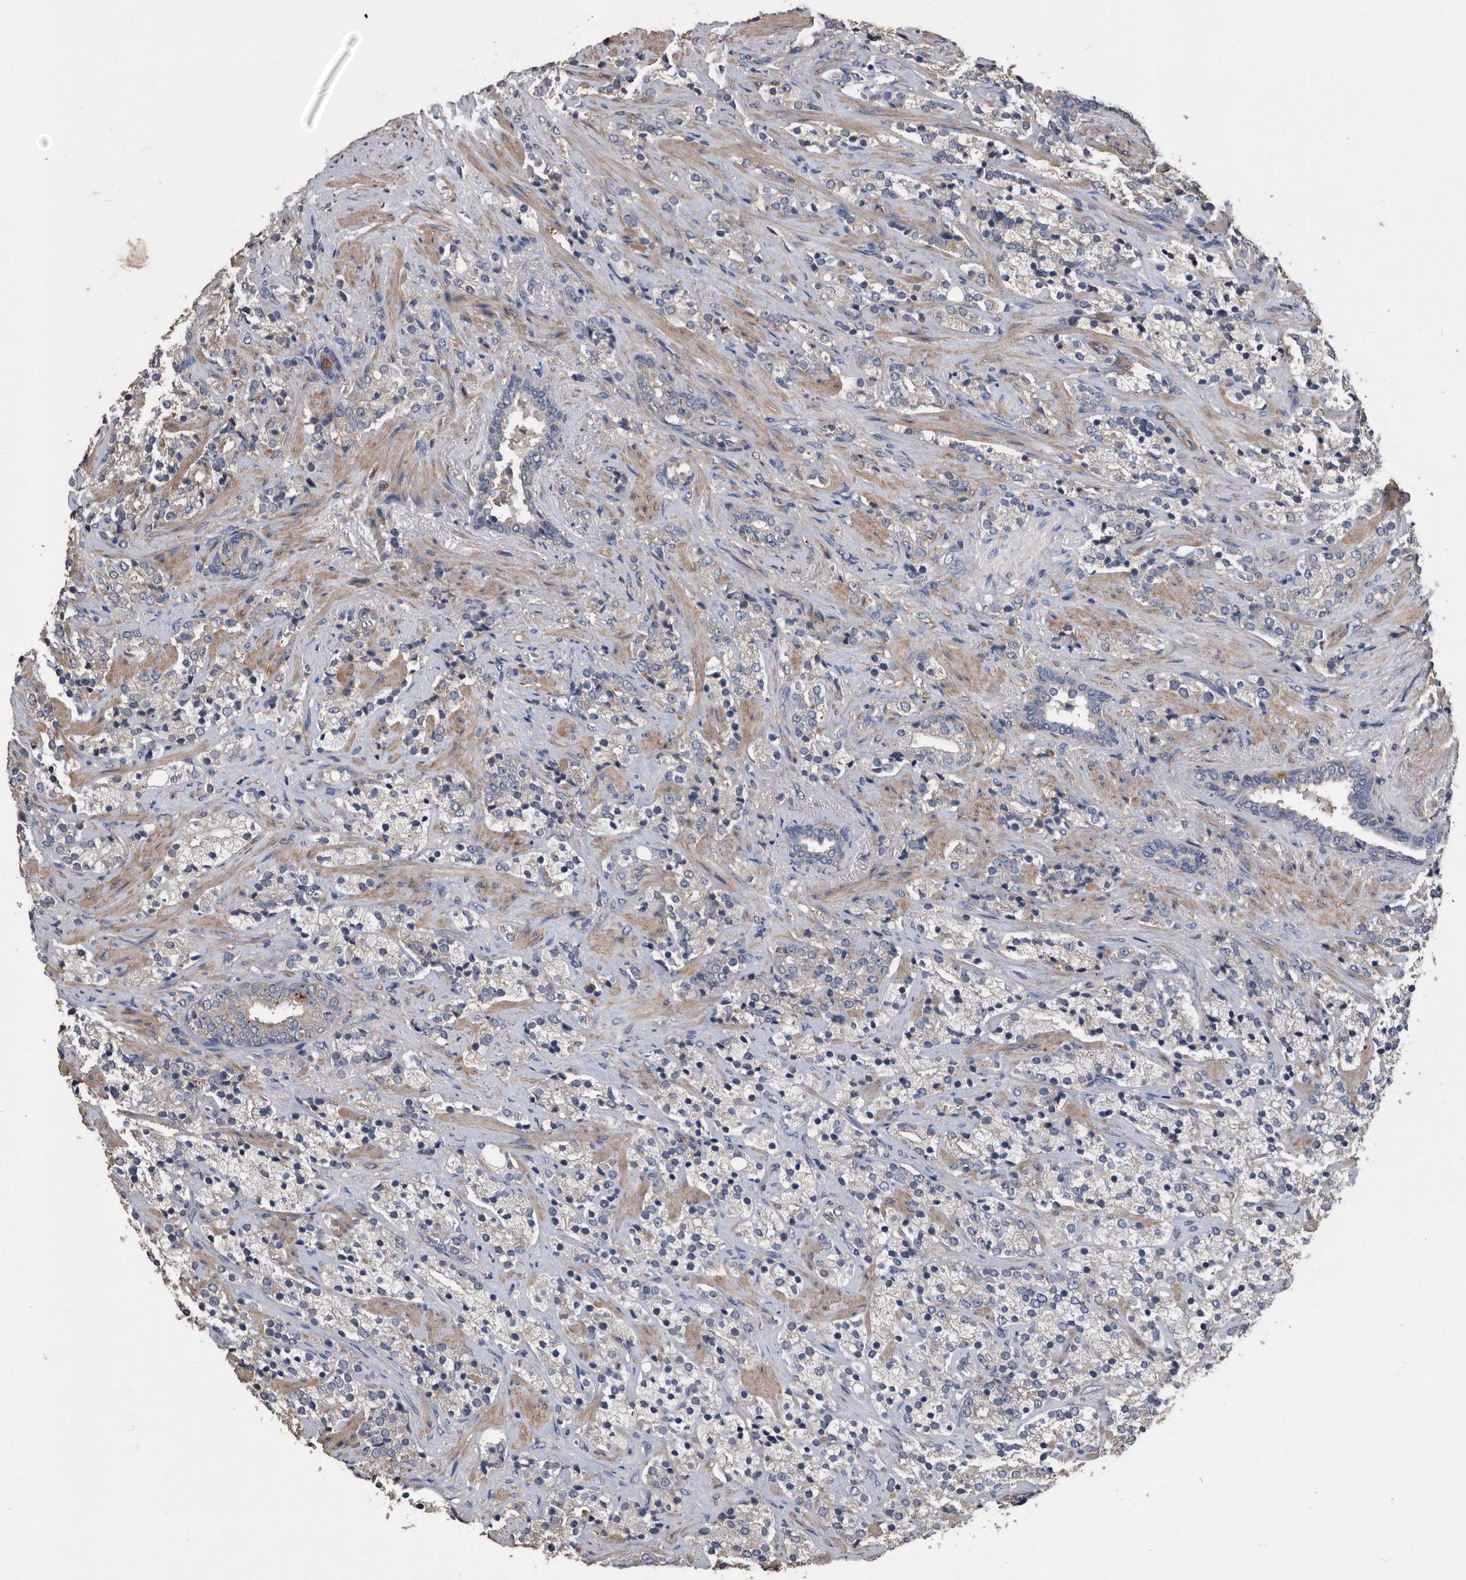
{"staining": {"intensity": "negative", "quantity": "none", "location": "none"}, "tissue": "prostate cancer", "cell_type": "Tumor cells", "image_type": "cancer", "snomed": [{"axis": "morphology", "description": "Adenocarcinoma, High grade"}, {"axis": "topography", "description": "Prostate"}], "caption": "This is an IHC micrograph of prostate adenocarcinoma (high-grade). There is no expression in tumor cells.", "gene": "NRBP1", "patient": {"sex": "male", "age": 71}}